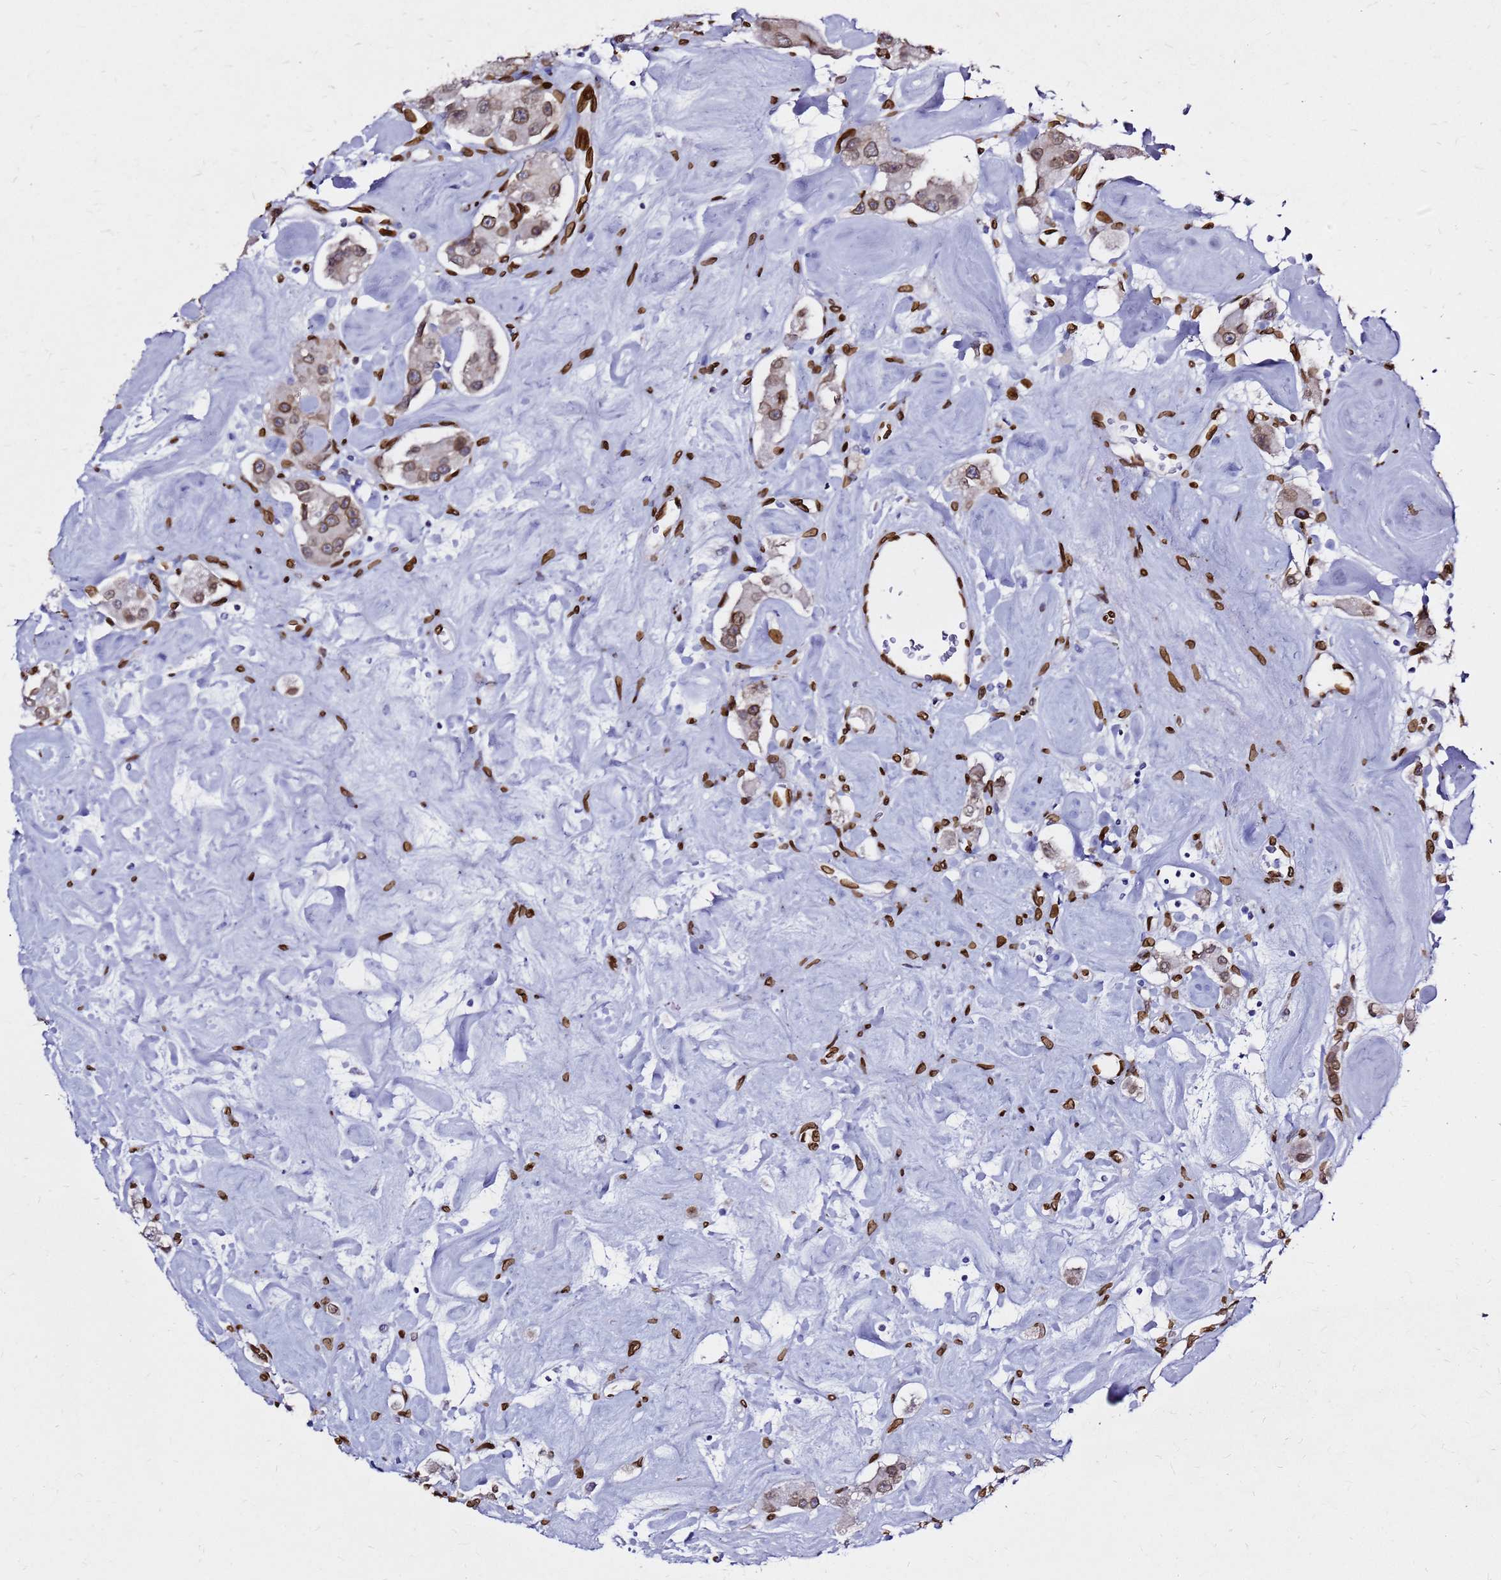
{"staining": {"intensity": "moderate", "quantity": "25%-75%", "location": "cytoplasmic/membranous,nuclear"}, "tissue": "carcinoid", "cell_type": "Tumor cells", "image_type": "cancer", "snomed": [{"axis": "morphology", "description": "Carcinoid, malignant, NOS"}, {"axis": "topography", "description": "Pancreas"}], "caption": "Malignant carcinoid tissue exhibits moderate cytoplasmic/membranous and nuclear expression in about 25%-75% of tumor cells (Stains: DAB in brown, nuclei in blue, Microscopy: brightfield microscopy at high magnification).", "gene": "C6orf141", "patient": {"sex": "male", "age": 41}}